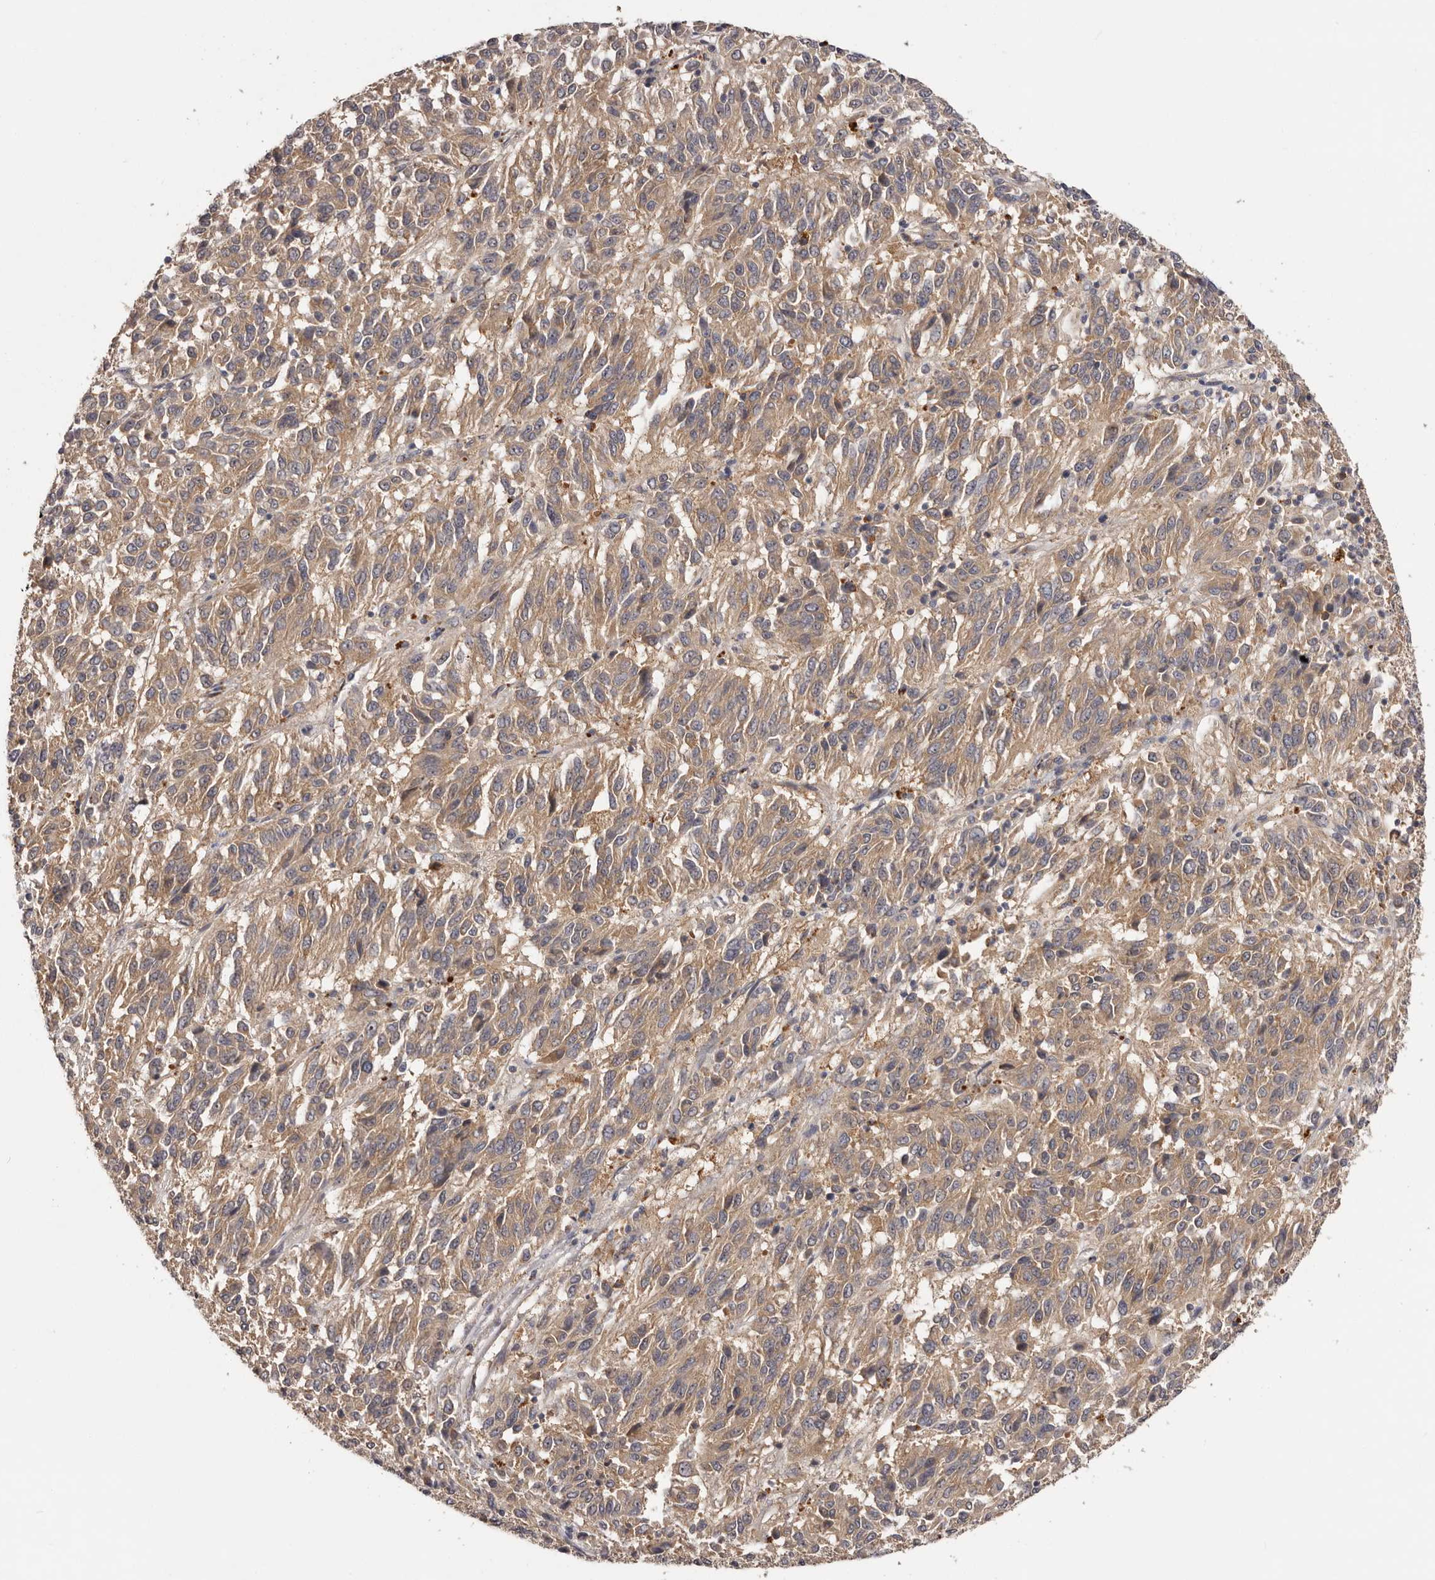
{"staining": {"intensity": "moderate", "quantity": ">75%", "location": "cytoplasmic/membranous"}, "tissue": "melanoma", "cell_type": "Tumor cells", "image_type": "cancer", "snomed": [{"axis": "morphology", "description": "Malignant melanoma, Metastatic site"}, {"axis": "topography", "description": "Lung"}], "caption": "Malignant melanoma (metastatic site) stained for a protein (brown) shows moderate cytoplasmic/membranous positive staining in about >75% of tumor cells.", "gene": "LTV1", "patient": {"sex": "male", "age": 64}}